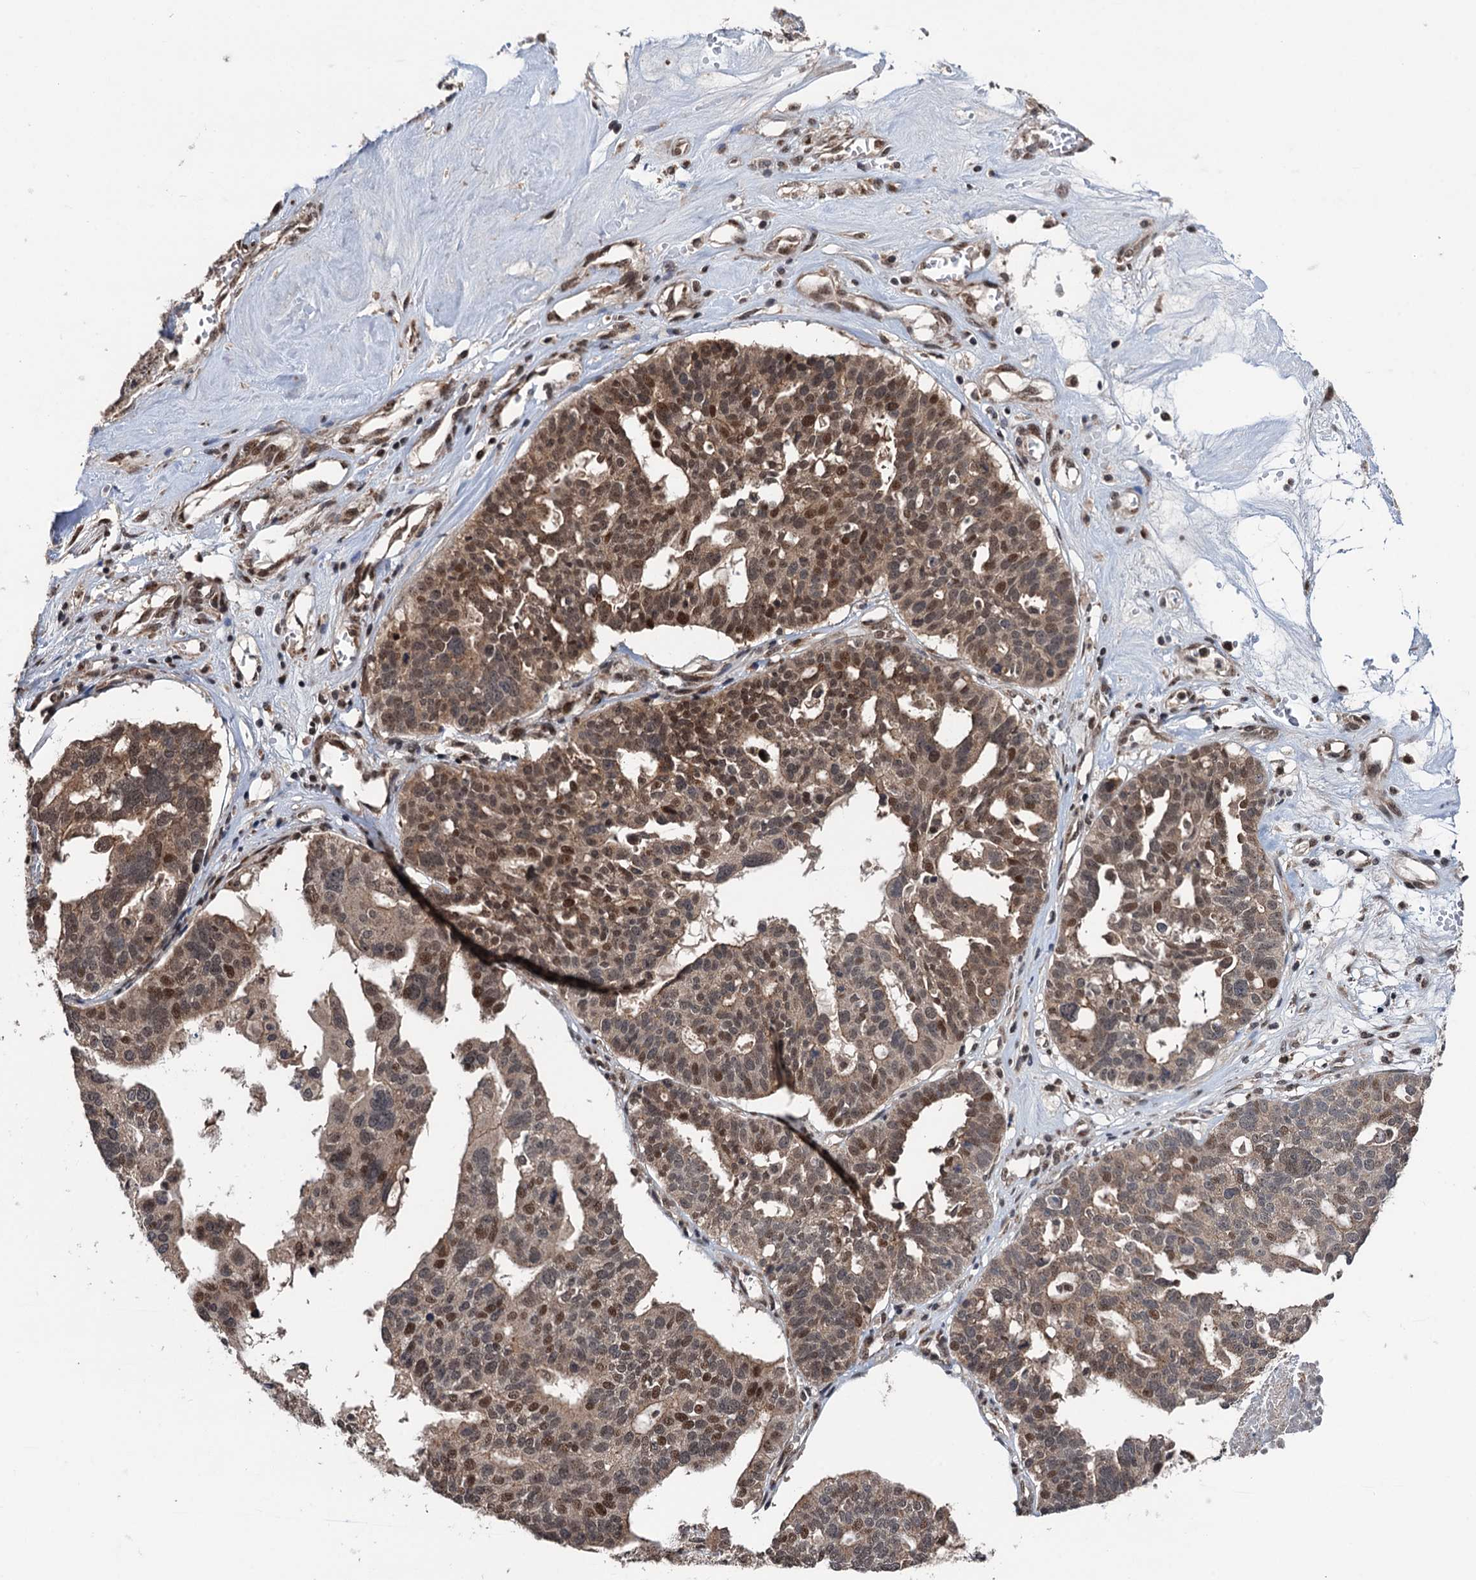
{"staining": {"intensity": "moderate", "quantity": "25%-75%", "location": "nuclear"}, "tissue": "ovarian cancer", "cell_type": "Tumor cells", "image_type": "cancer", "snomed": [{"axis": "morphology", "description": "Cystadenocarcinoma, serous, NOS"}, {"axis": "topography", "description": "Ovary"}], "caption": "Ovarian cancer (serous cystadenocarcinoma) tissue exhibits moderate nuclear staining in approximately 25%-75% of tumor cells, visualized by immunohistochemistry.", "gene": "RASSF4", "patient": {"sex": "female", "age": 59}}